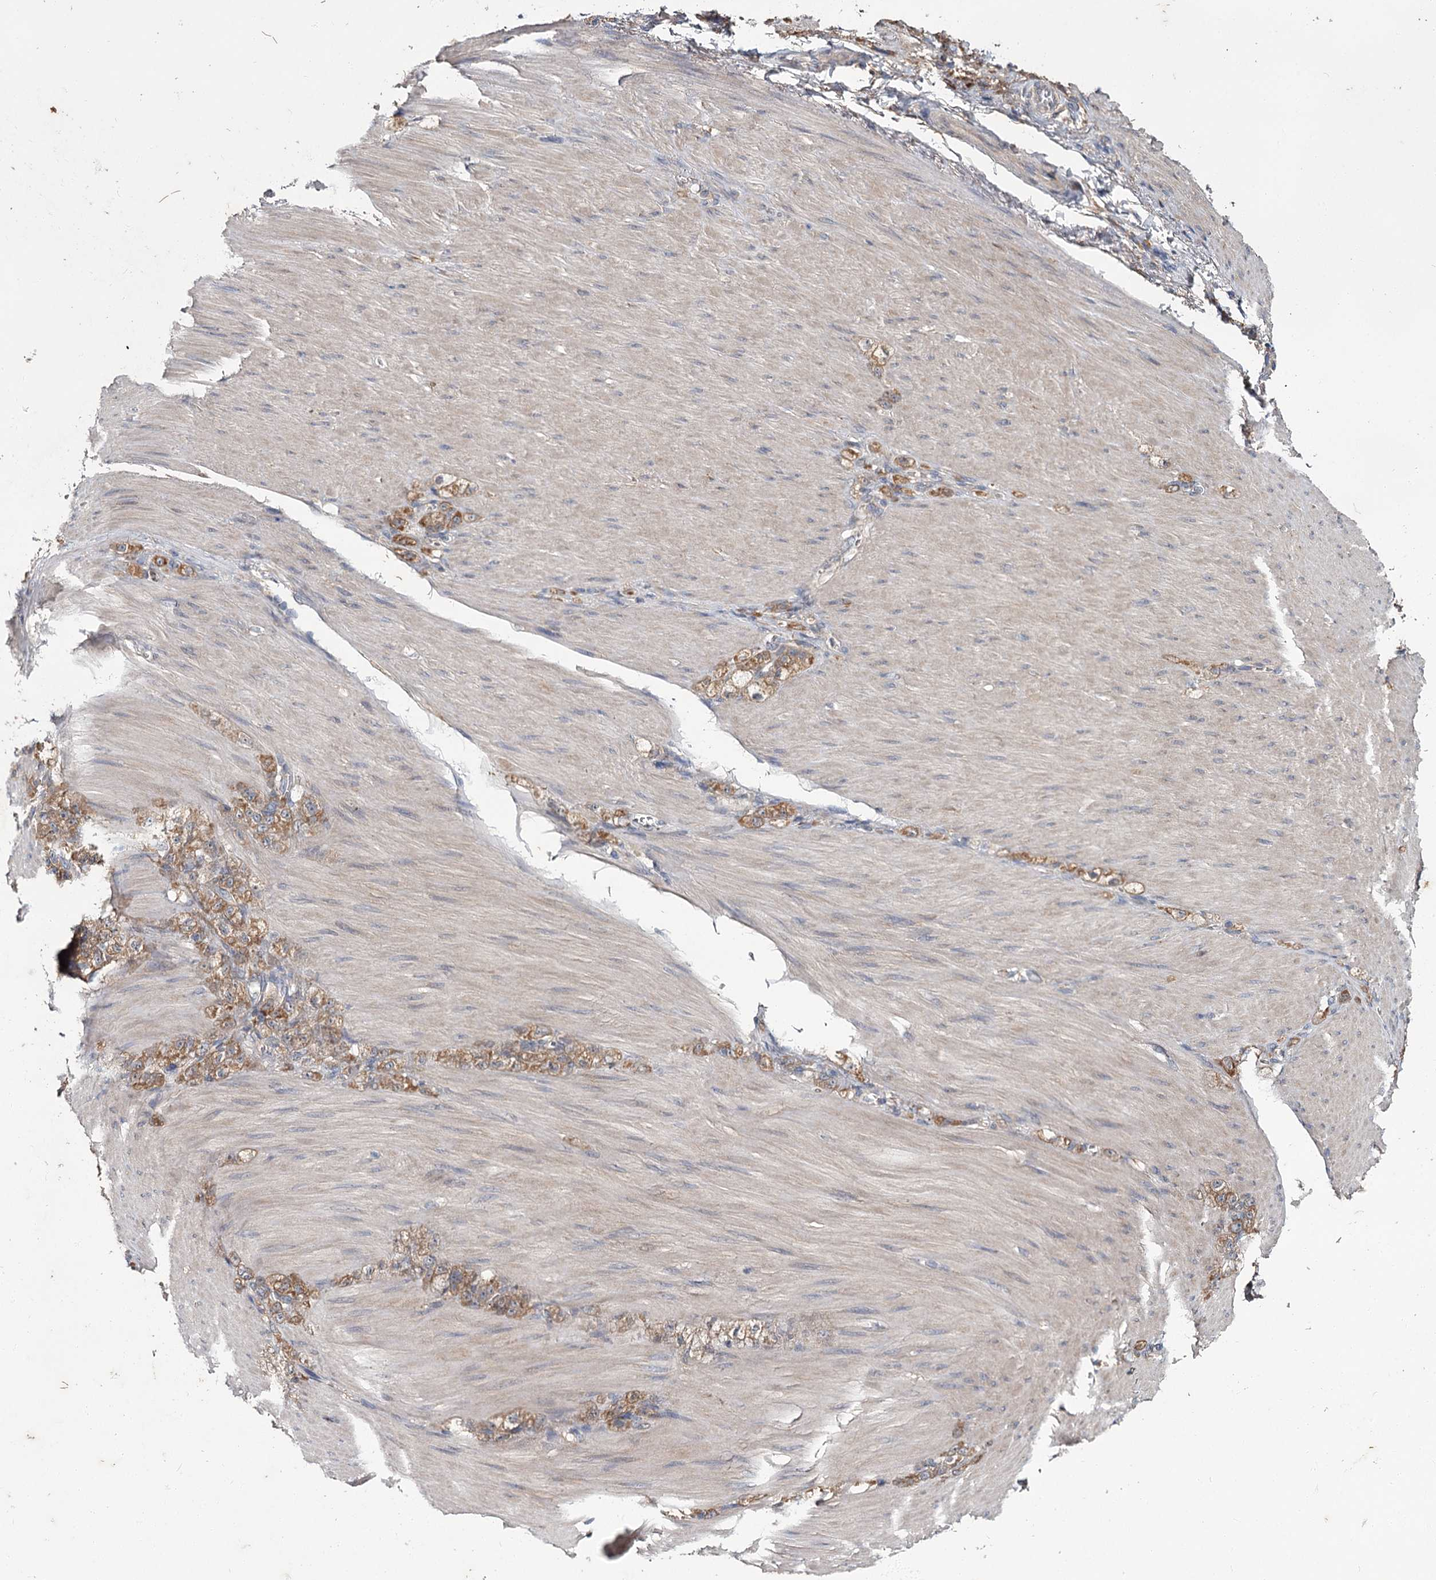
{"staining": {"intensity": "moderate", "quantity": ">75%", "location": "cytoplasmic/membranous"}, "tissue": "stomach cancer", "cell_type": "Tumor cells", "image_type": "cancer", "snomed": [{"axis": "morphology", "description": "Normal tissue, NOS"}, {"axis": "morphology", "description": "Adenocarcinoma, NOS"}, {"axis": "topography", "description": "Stomach"}], "caption": "Tumor cells reveal medium levels of moderate cytoplasmic/membranous positivity in about >75% of cells in adenocarcinoma (stomach).", "gene": "MFN1", "patient": {"sex": "male", "age": 82}}